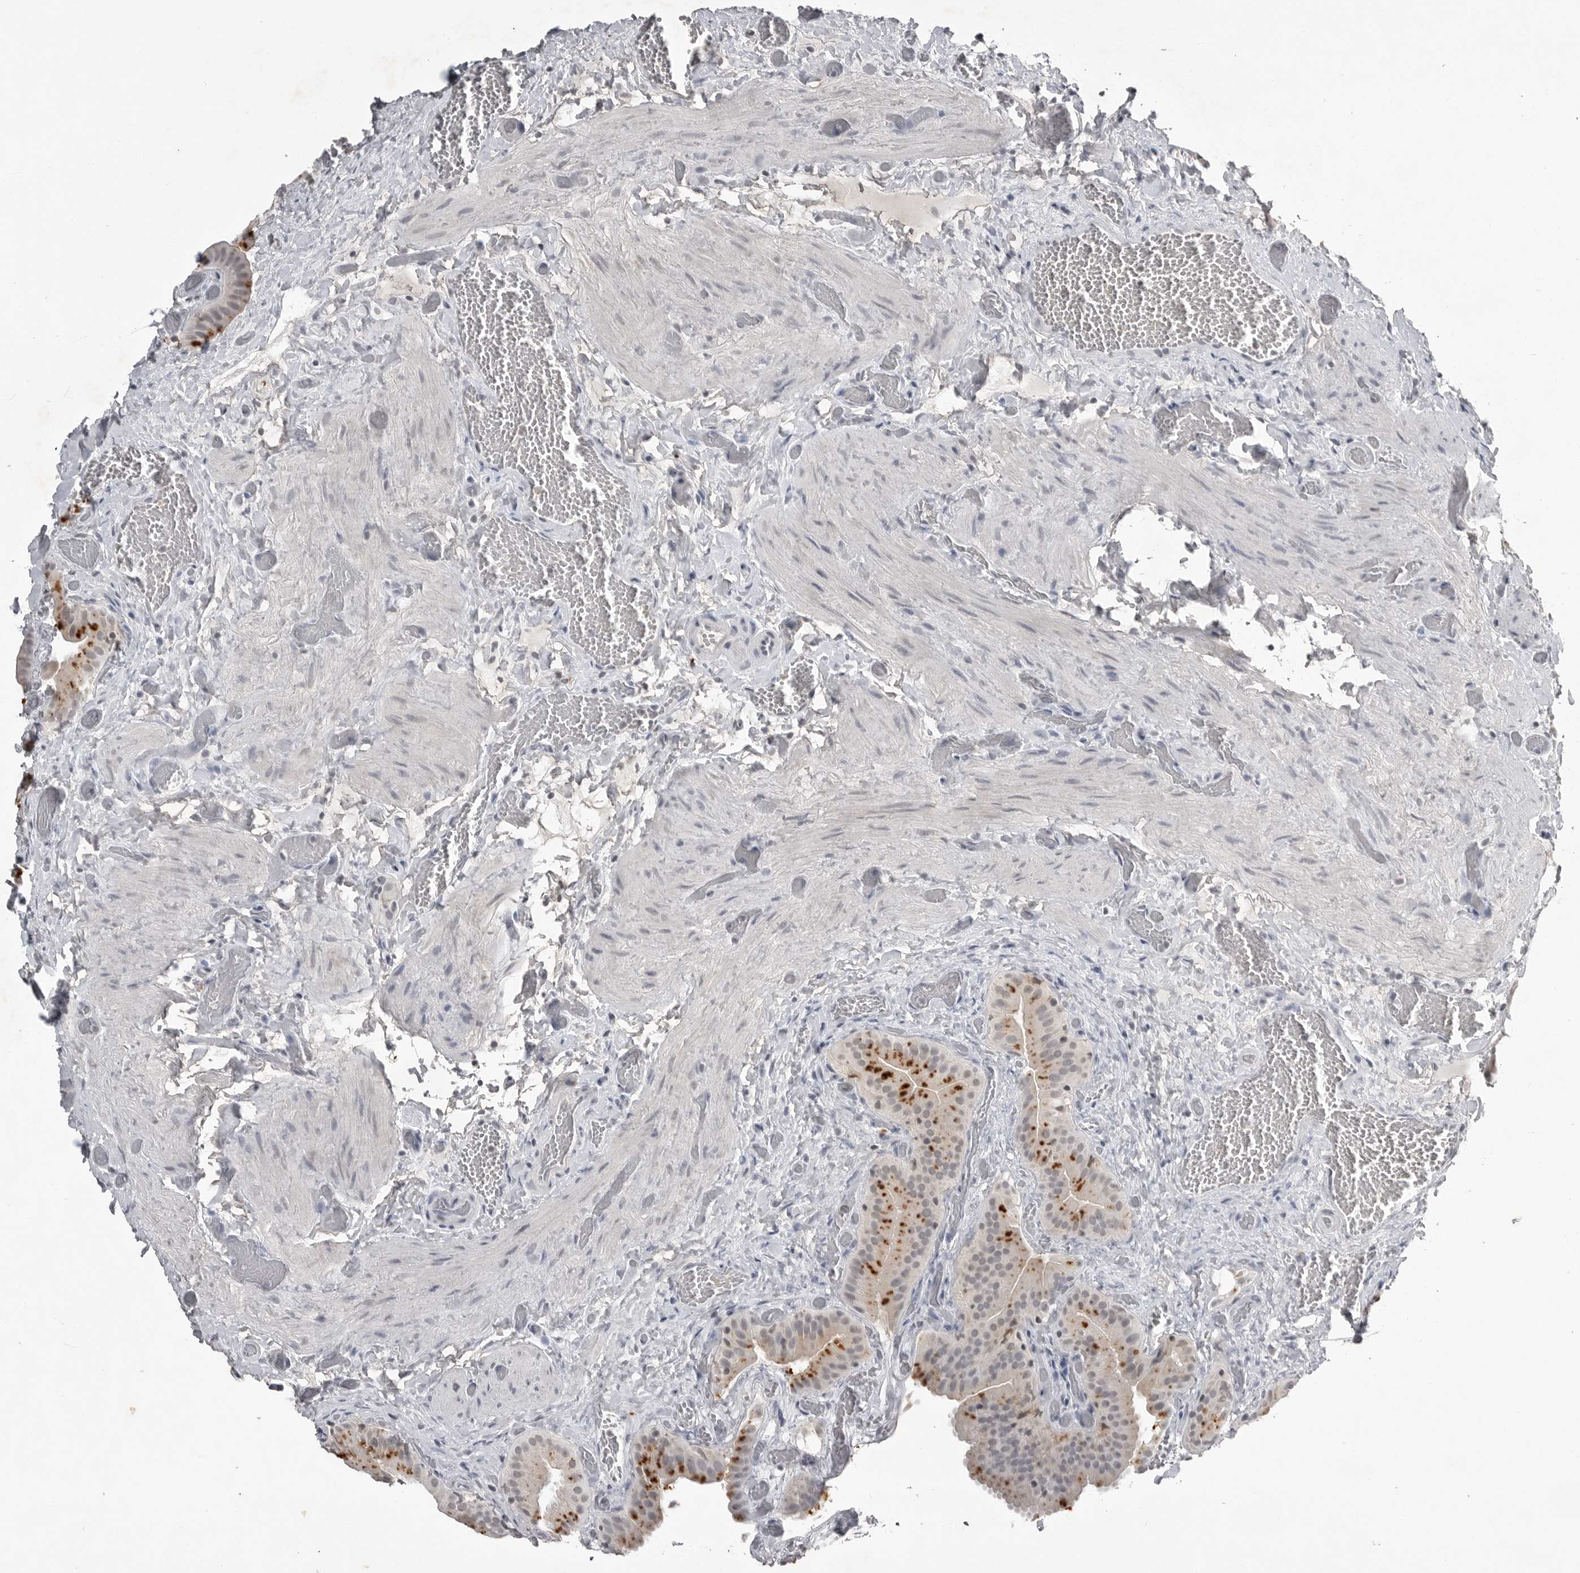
{"staining": {"intensity": "strong", "quantity": "<25%", "location": "cytoplasmic/membranous"}, "tissue": "gallbladder", "cell_type": "Glandular cells", "image_type": "normal", "snomed": [{"axis": "morphology", "description": "Normal tissue, NOS"}, {"axis": "topography", "description": "Gallbladder"}], "caption": "DAB immunohistochemical staining of benign gallbladder shows strong cytoplasmic/membranous protein expression in about <25% of glandular cells. The staining is performed using DAB (3,3'-diaminobenzidine) brown chromogen to label protein expression. The nuclei are counter-stained blue using hematoxylin.", "gene": "RRM1", "patient": {"sex": "female", "age": 64}}